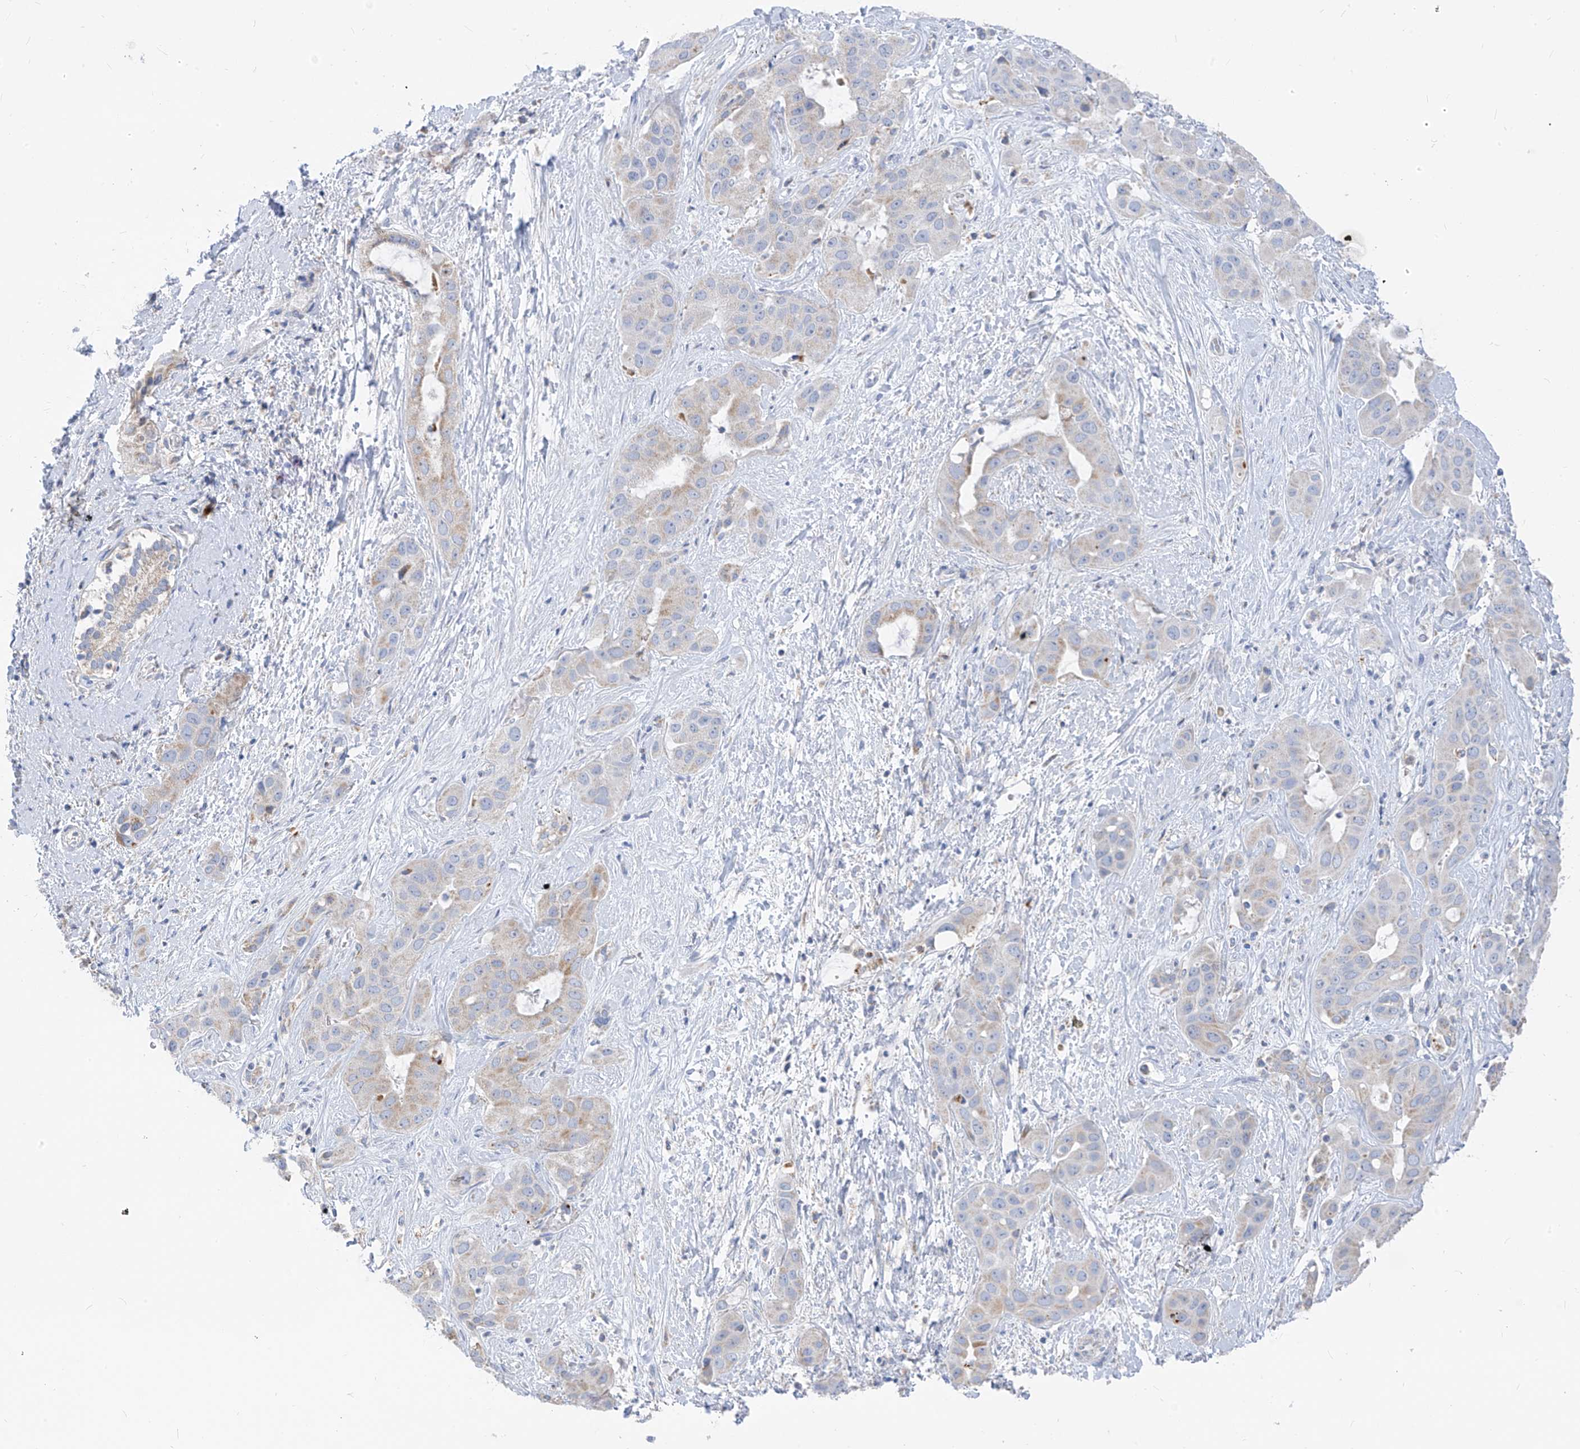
{"staining": {"intensity": "weak", "quantity": "<25%", "location": "cytoplasmic/membranous"}, "tissue": "liver cancer", "cell_type": "Tumor cells", "image_type": "cancer", "snomed": [{"axis": "morphology", "description": "Cholangiocarcinoma"}, {"axis": "topography", "description": "Liver"}], "caption": "Human liver cancer stained for a protein using IHC reveals no positivity in tumor cells.", "gene": "ZNF404", "patient": {"sex": "female", "age": 52}}